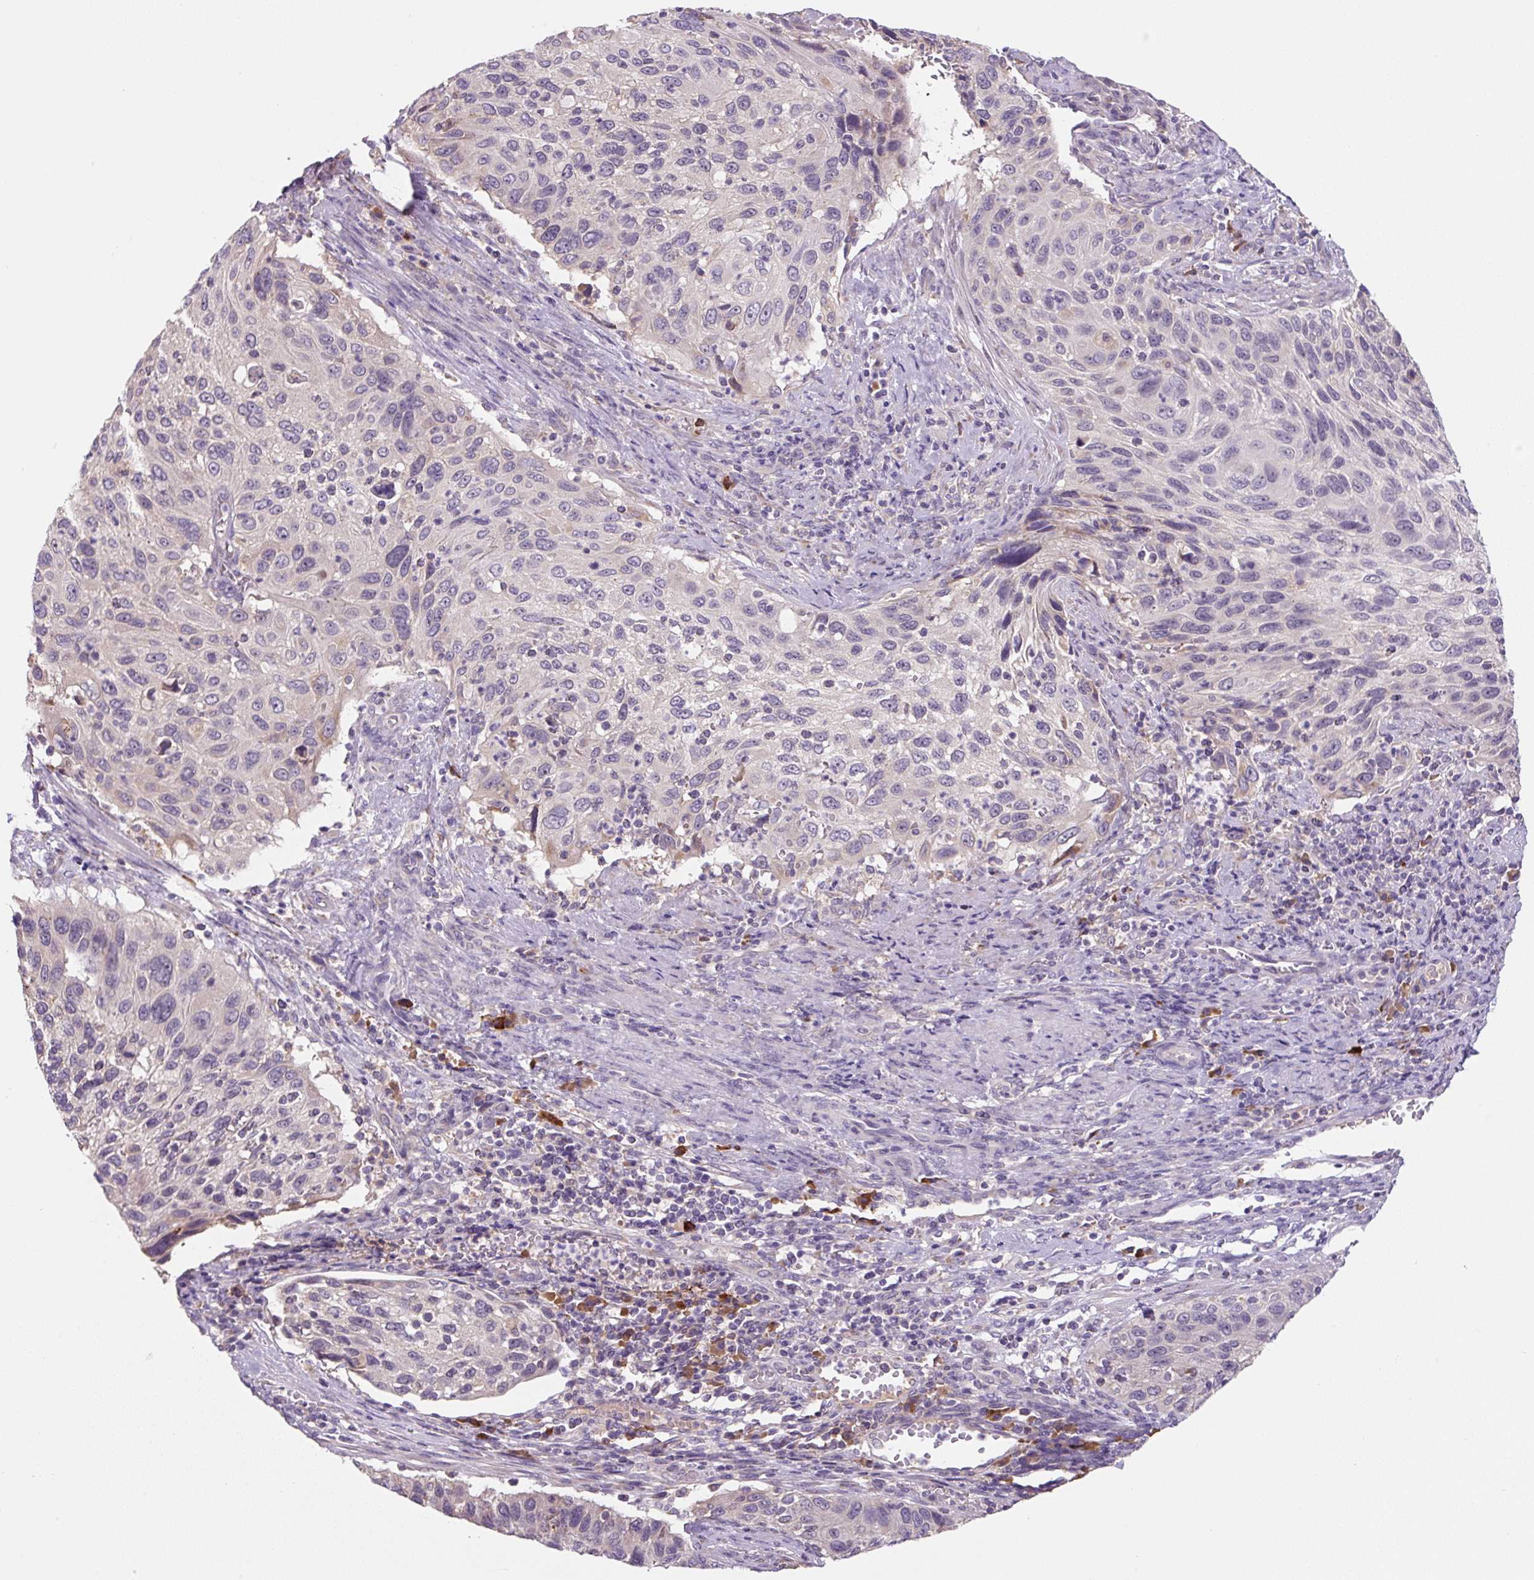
{"staining": {"intensity": "negative", "quantity": "none", "location": "none"}, "tissue": "cervical cancer", "cell_type": "Tumor cells", "image_type": "cancer", "snomed": [{"axis": "morphology", "description": "Squamous cell carcinoma, NOS"}, {"axis": "topography", "description": "Cervix"}], "caption": "High power microscopy image of an IHC photomicrograph of cervical cancer (squamous cell carcinoma), revealing no significant positivity in tumor cells.", "gene": "FZD5", "patient": {"sex": "female", "age": 70}}